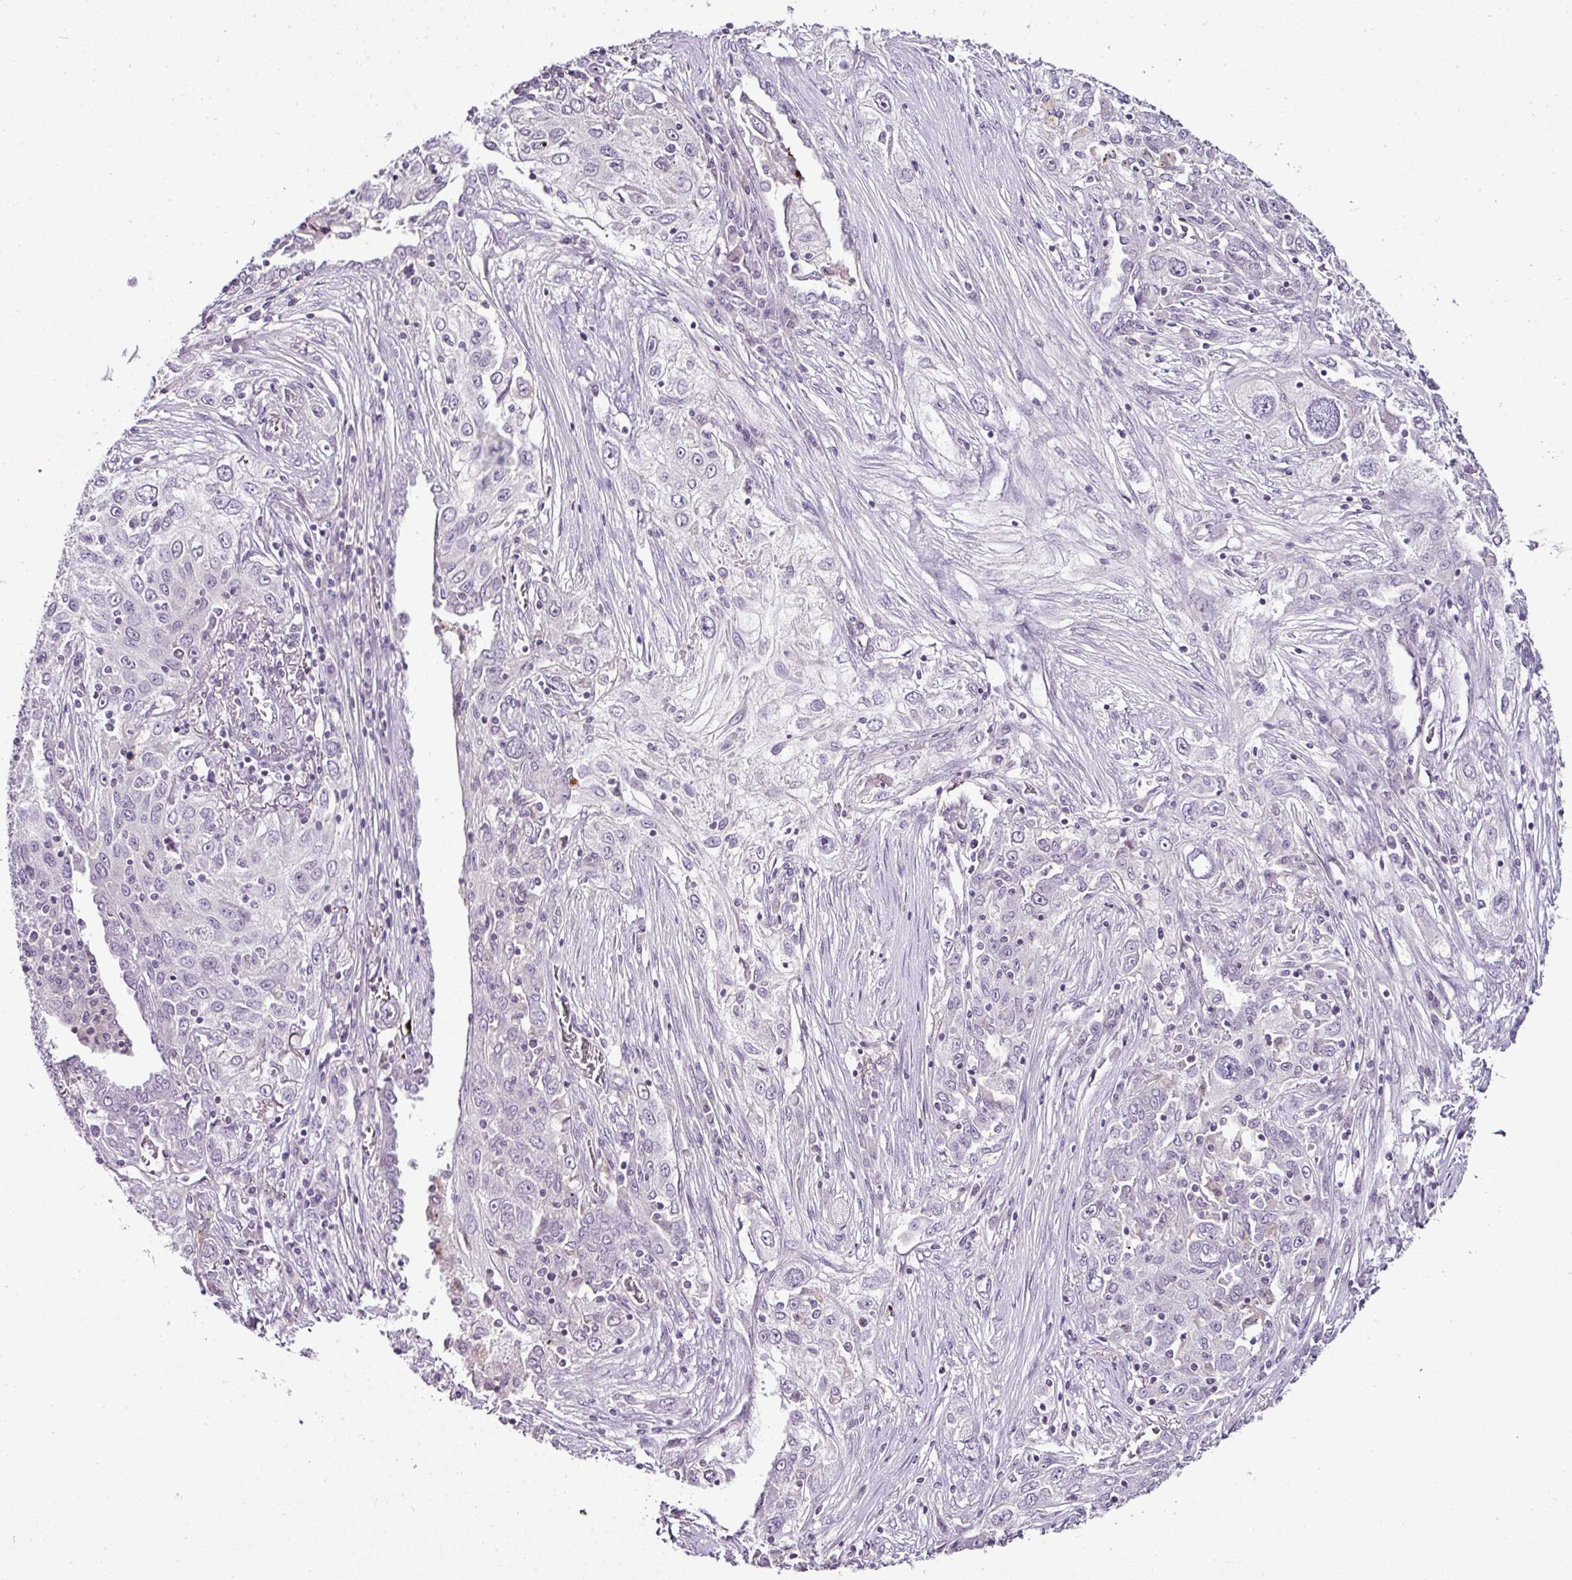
{"staining": {"intensity": "negative", "quantity": "none", "location": "none"}, "tissue": "lung cancer", "cell_type": "Tumor cells", "image_type": "cancer", "snomed": [{"axis": "morphology", "description": "Squamous cell carcinoma, NOS"}, {"axis": "topography", "description": "Lung"}], "caption": "The micrograph exhibits no significant positivity in tumor cells of lung cancer. (Immunohistochemistry (ihc), brightfield microscopy, high magnification).", "gene": "TEX30", "patient": {"sex": "female", "age": 69}}